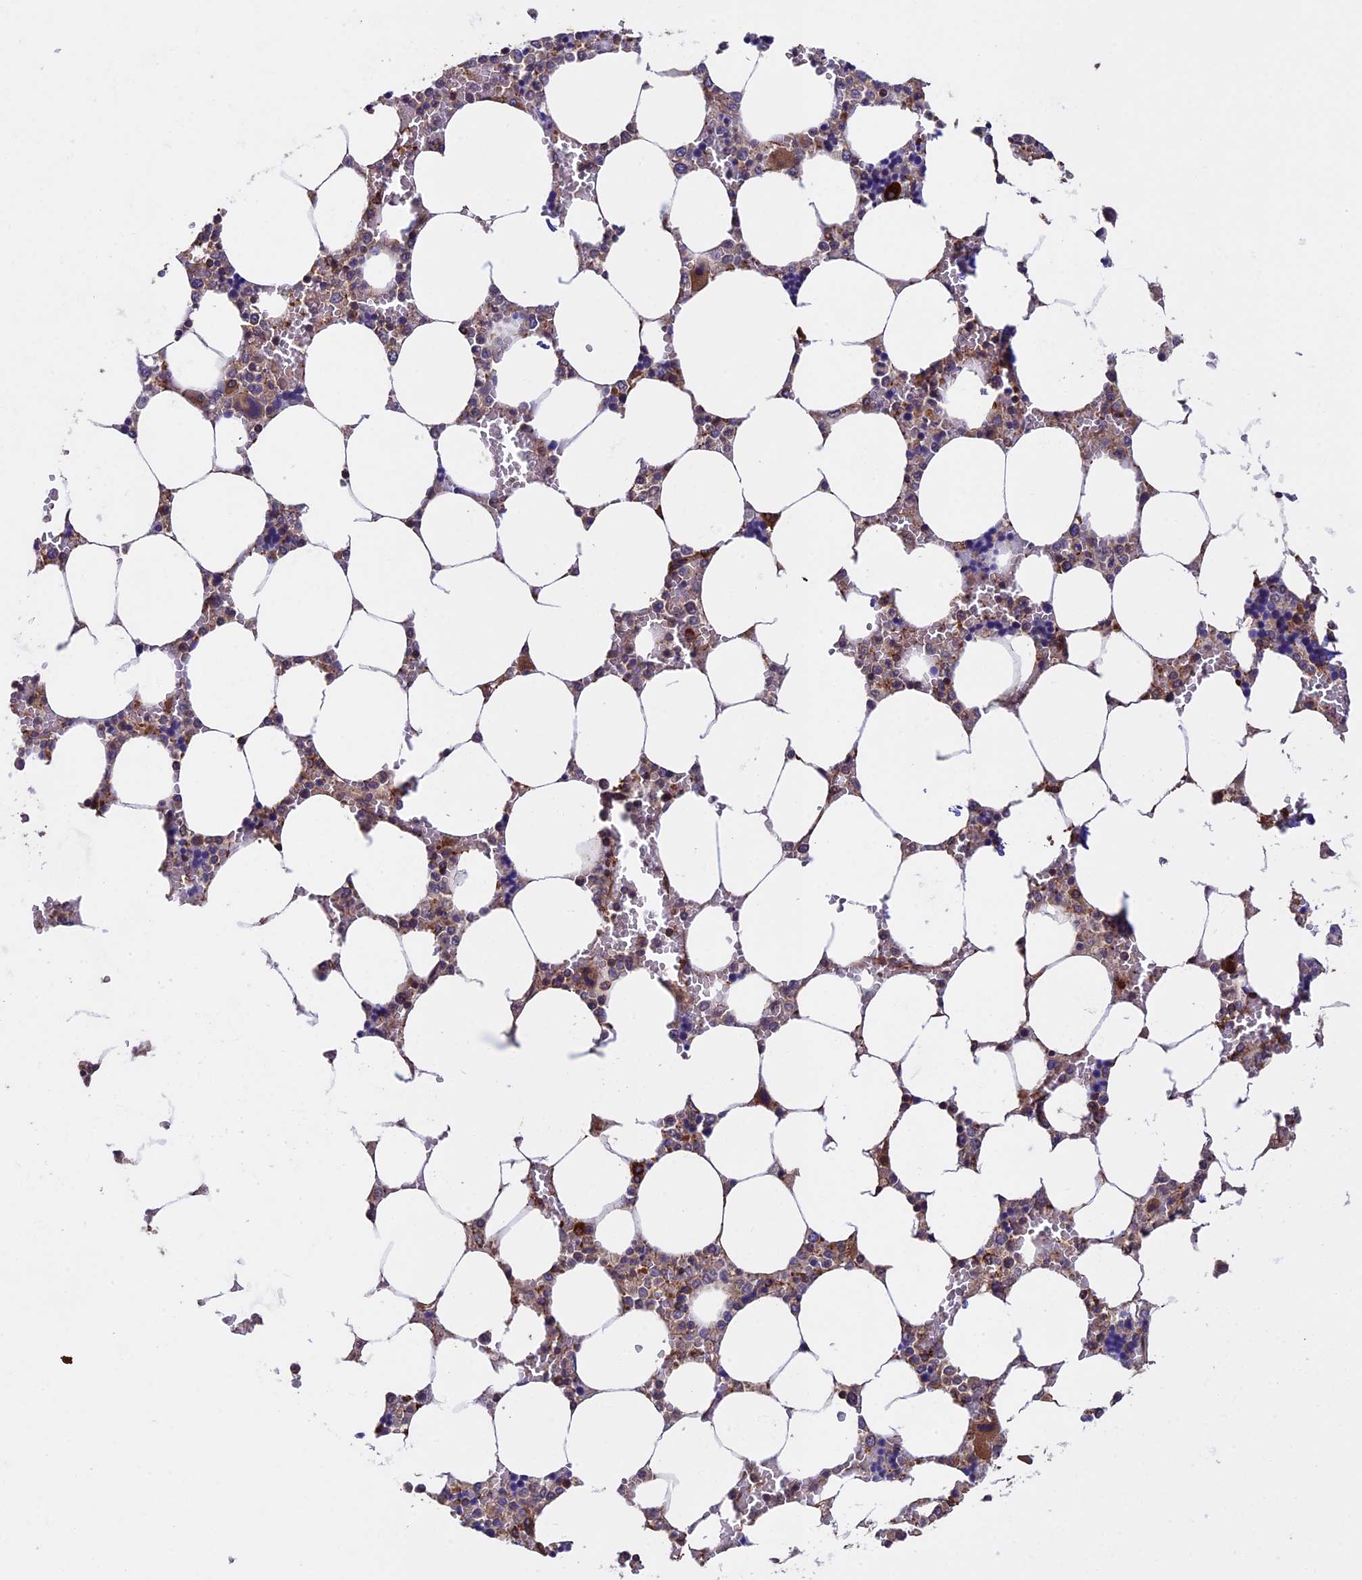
{"staining": {"intensity": "moderate", "quantity": "<25%", "location": "cytoplasmic/membranous"}, "tissue": "bone marrow", "cell_type": "Hematopoietic cells", "image_type": "normal", "snomed": [{"axis": "morphology", "description": "Normal tissue, NOS"}, {"axis": "topography", "description": "Bone marrow"}], "caption": "Moderate cytoplasmic/membranous positivity is present in about <25% of hematopoietic cells in normal bone marrow. Immunohistochemistry (ihc) stains the protein of interest in brown and the nuclei are stained blue.", "gene": "SLC9A5", "patient": {"sex": "male", "age": 64}}